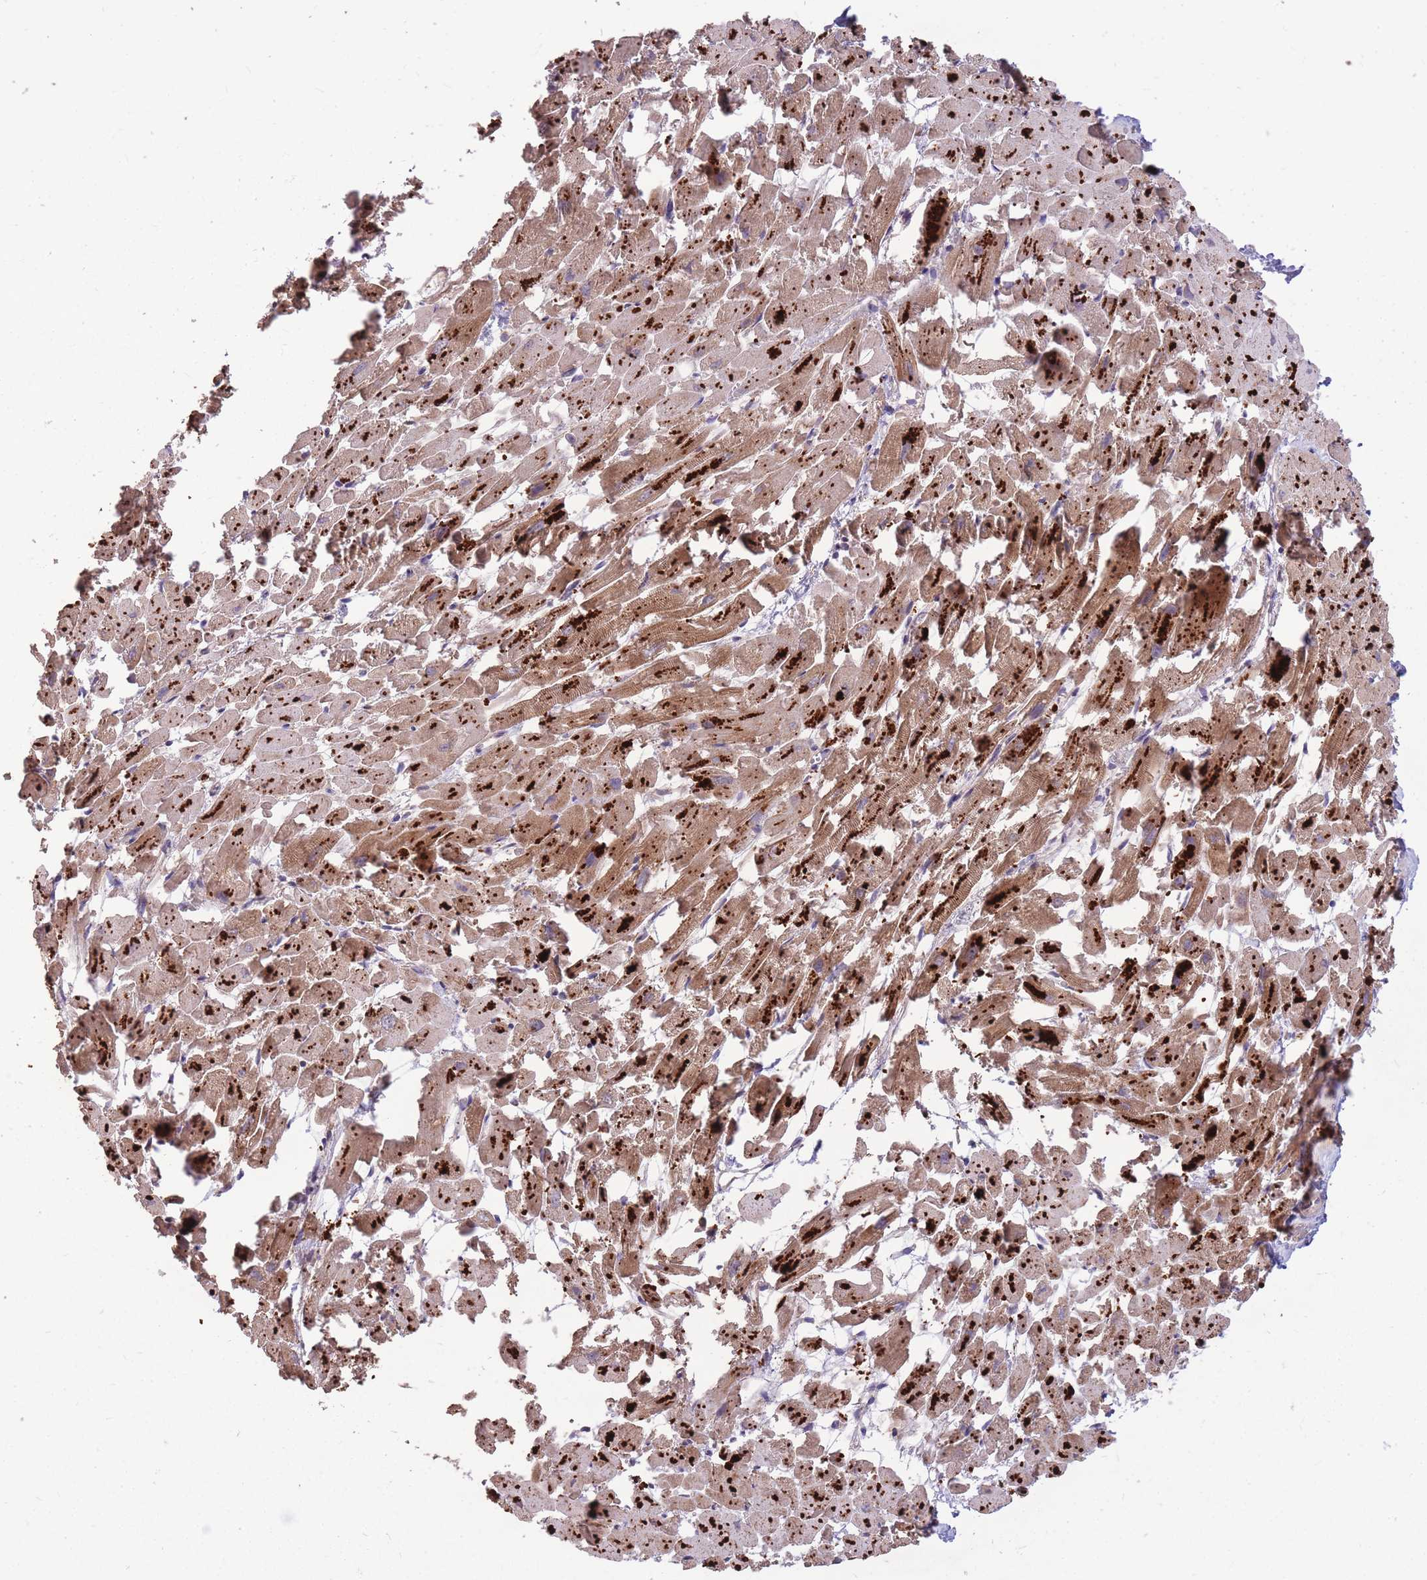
{"staining": {"intensity": "strong", "quantity": "25%-75%", "location": "cytoplasmic/membranous"}, "tissue": "heart muscle", "cell_type": "Cardiomyocytes", "image_type": "normal", "snomed": [{"axis": "morphology", "description": "Normal tissue, NOS"}, {"axis": "topography", "description": "Heart"}], "caption": "IHC (DAB) staining of benign heart muscle demonstrates strong cytoplasmic/membranous protein positivity in approximately 25%-75% of cardiomyocytes. The protein is shown in brown color, while the nuclei are stained blue.", "gene": "IGF2BP2", "patient": {"sex": "female", "age": 64}}